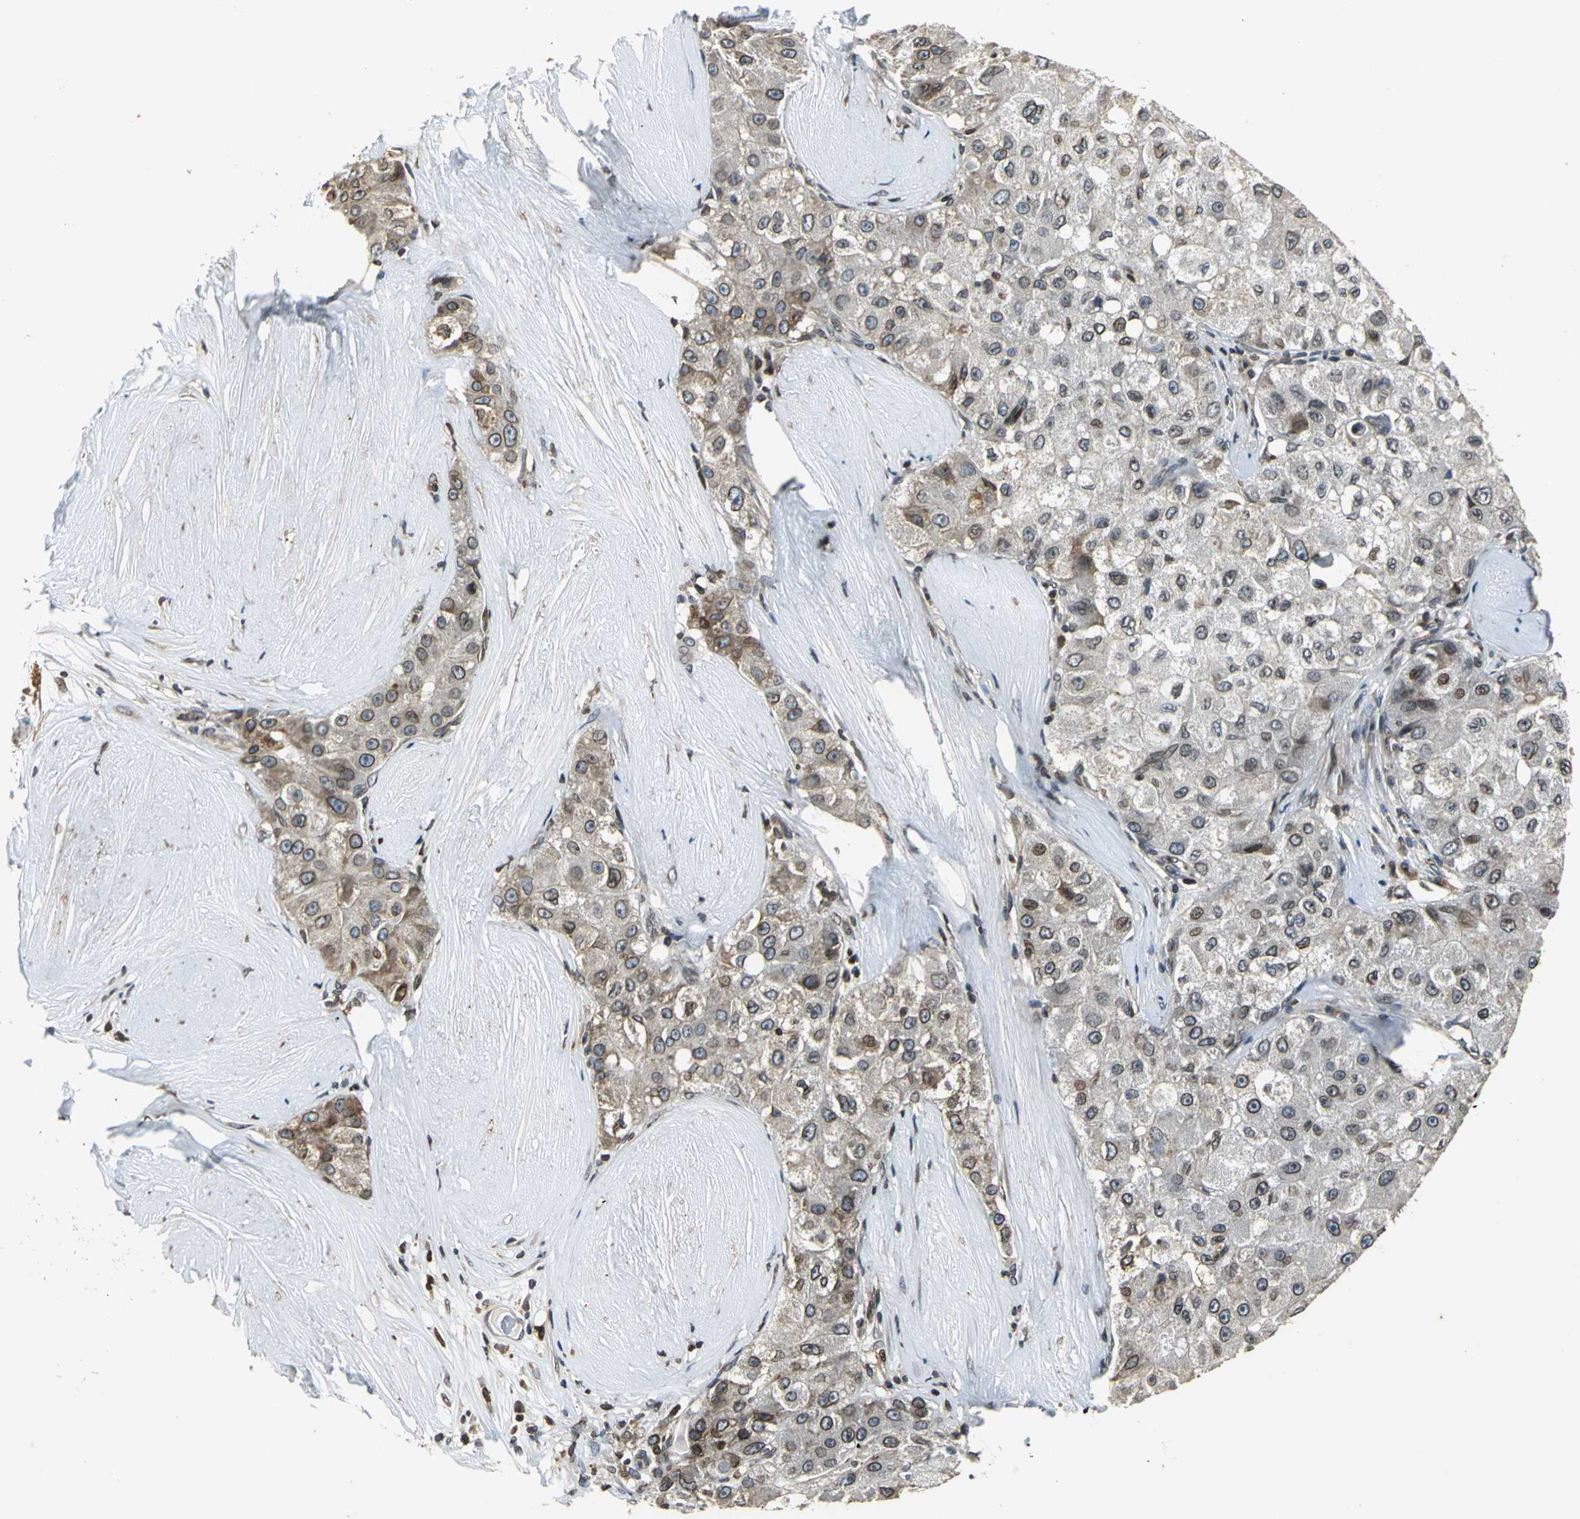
{"staining": {"intensity": "moderate", "quantity": "25%-75%", "location": "cytoplasmic/membranous,nuclear"}, "tissue": "liver cancer", "cell_type": "Tumor cells", "image_type": "cancer", "snomed": [{"axis": "morphology", "description": "Carcinoma, Hepatocellular, NOS"}, {"axis": "topography", "description": "Liver"}], "caption": "Immunohistochemical staining of liver hepatocellular carcinoma exhibits moderate cytoplasmic/membranous and nuclear protein staining in about 25%-75% of tumor cells. (DAB IHC with brightfield microscopy, high magnification).", "gene": "BRIP1", "patient": {"sex": "male", "age": 80}}